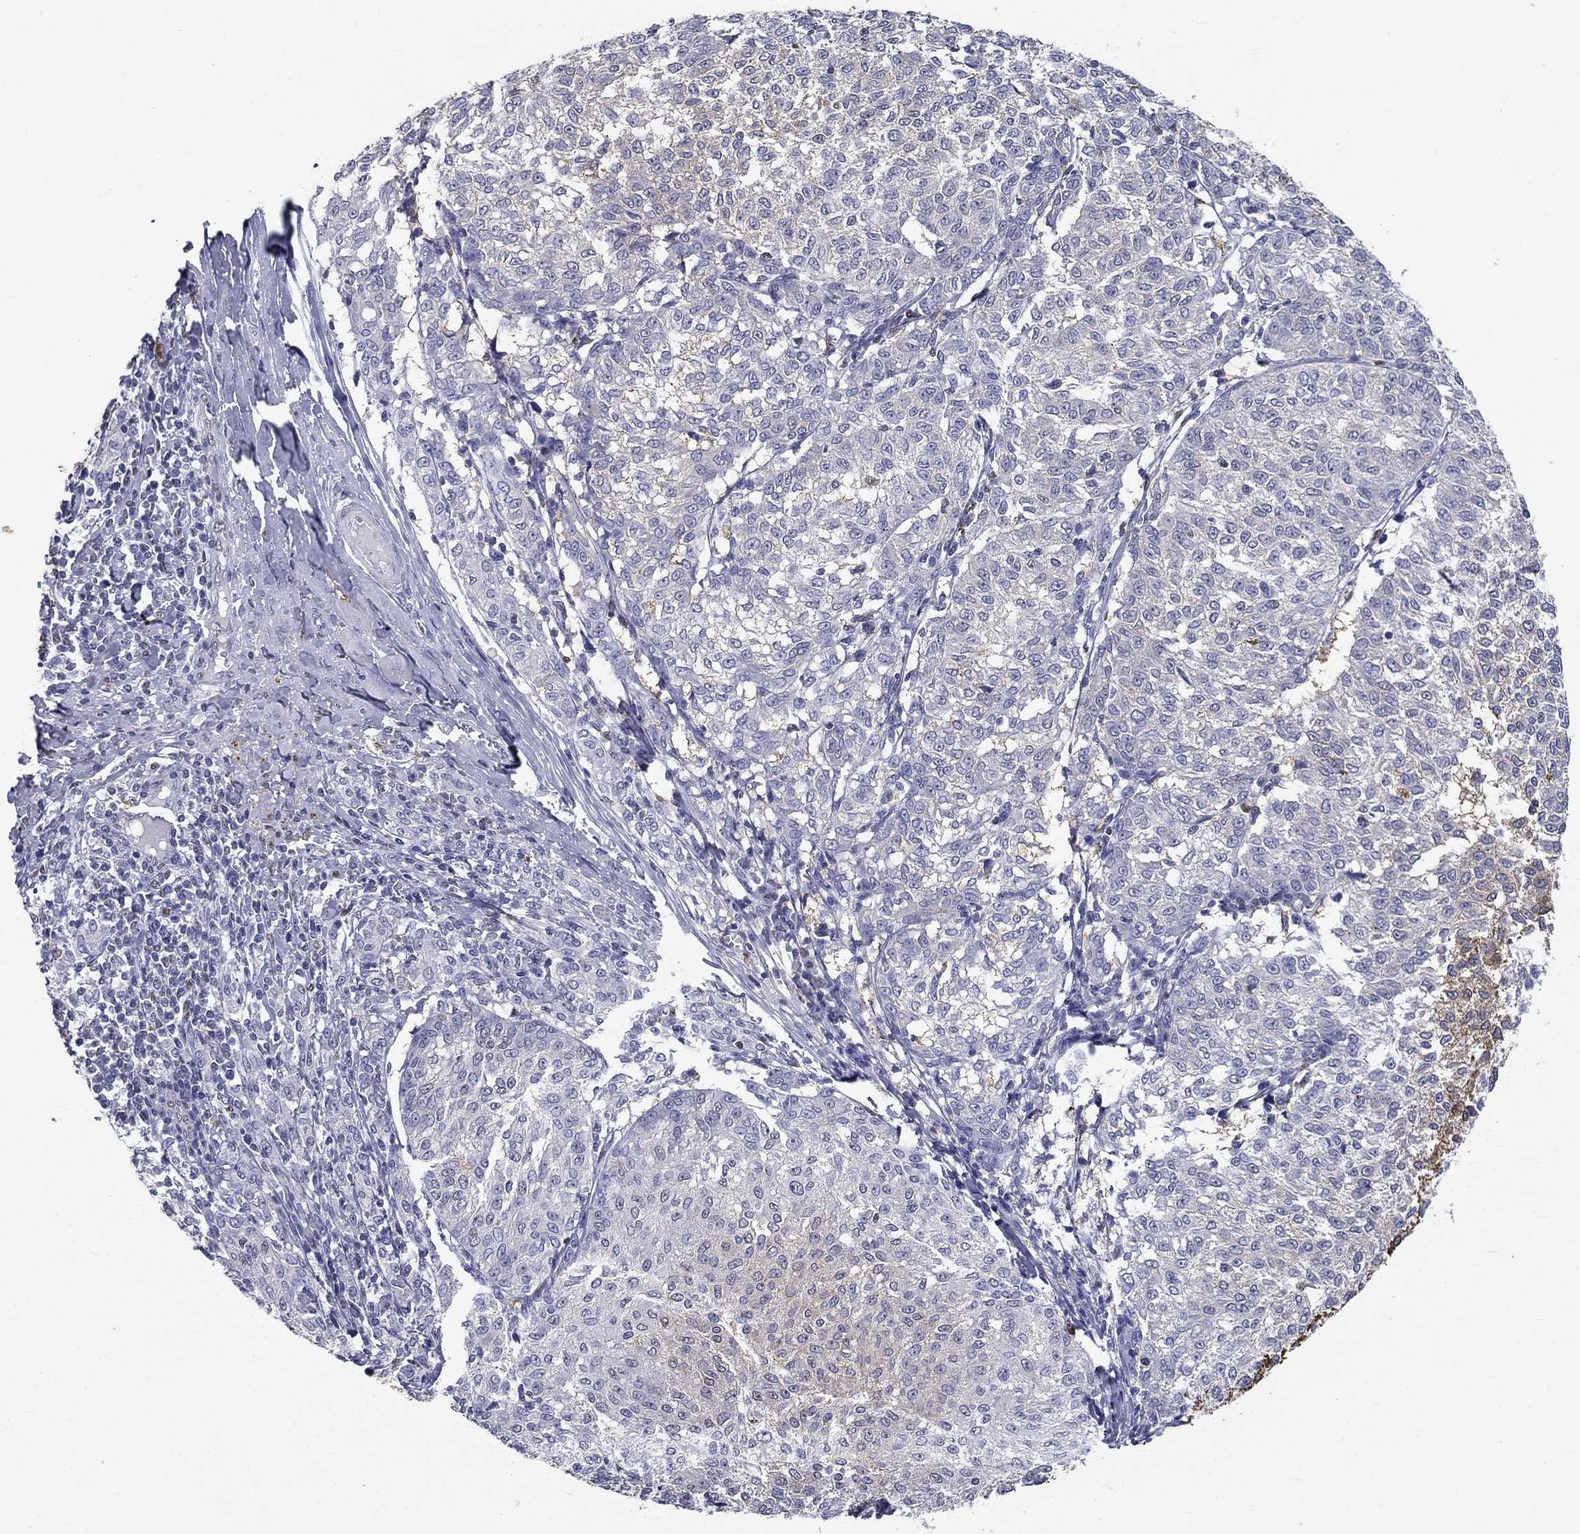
{"staining": {"intensity": "negative", "quantity": "none", "location": "none"}, "tissue": "melanoma", "cell_type": "Tumor cells", "image_type": "cancer", "snomed": [{"axis": "morphology", "description": "Malignant melanoma, NOS"}, {"axis": "topography", "description": "Skin"}], "caption": "DAB immunohistochemical staining of malignant melanoma exhibits no significant expression in tumor cells.", "gene": "IGSF8", "patient": {"sex": "female", "age": 72}}